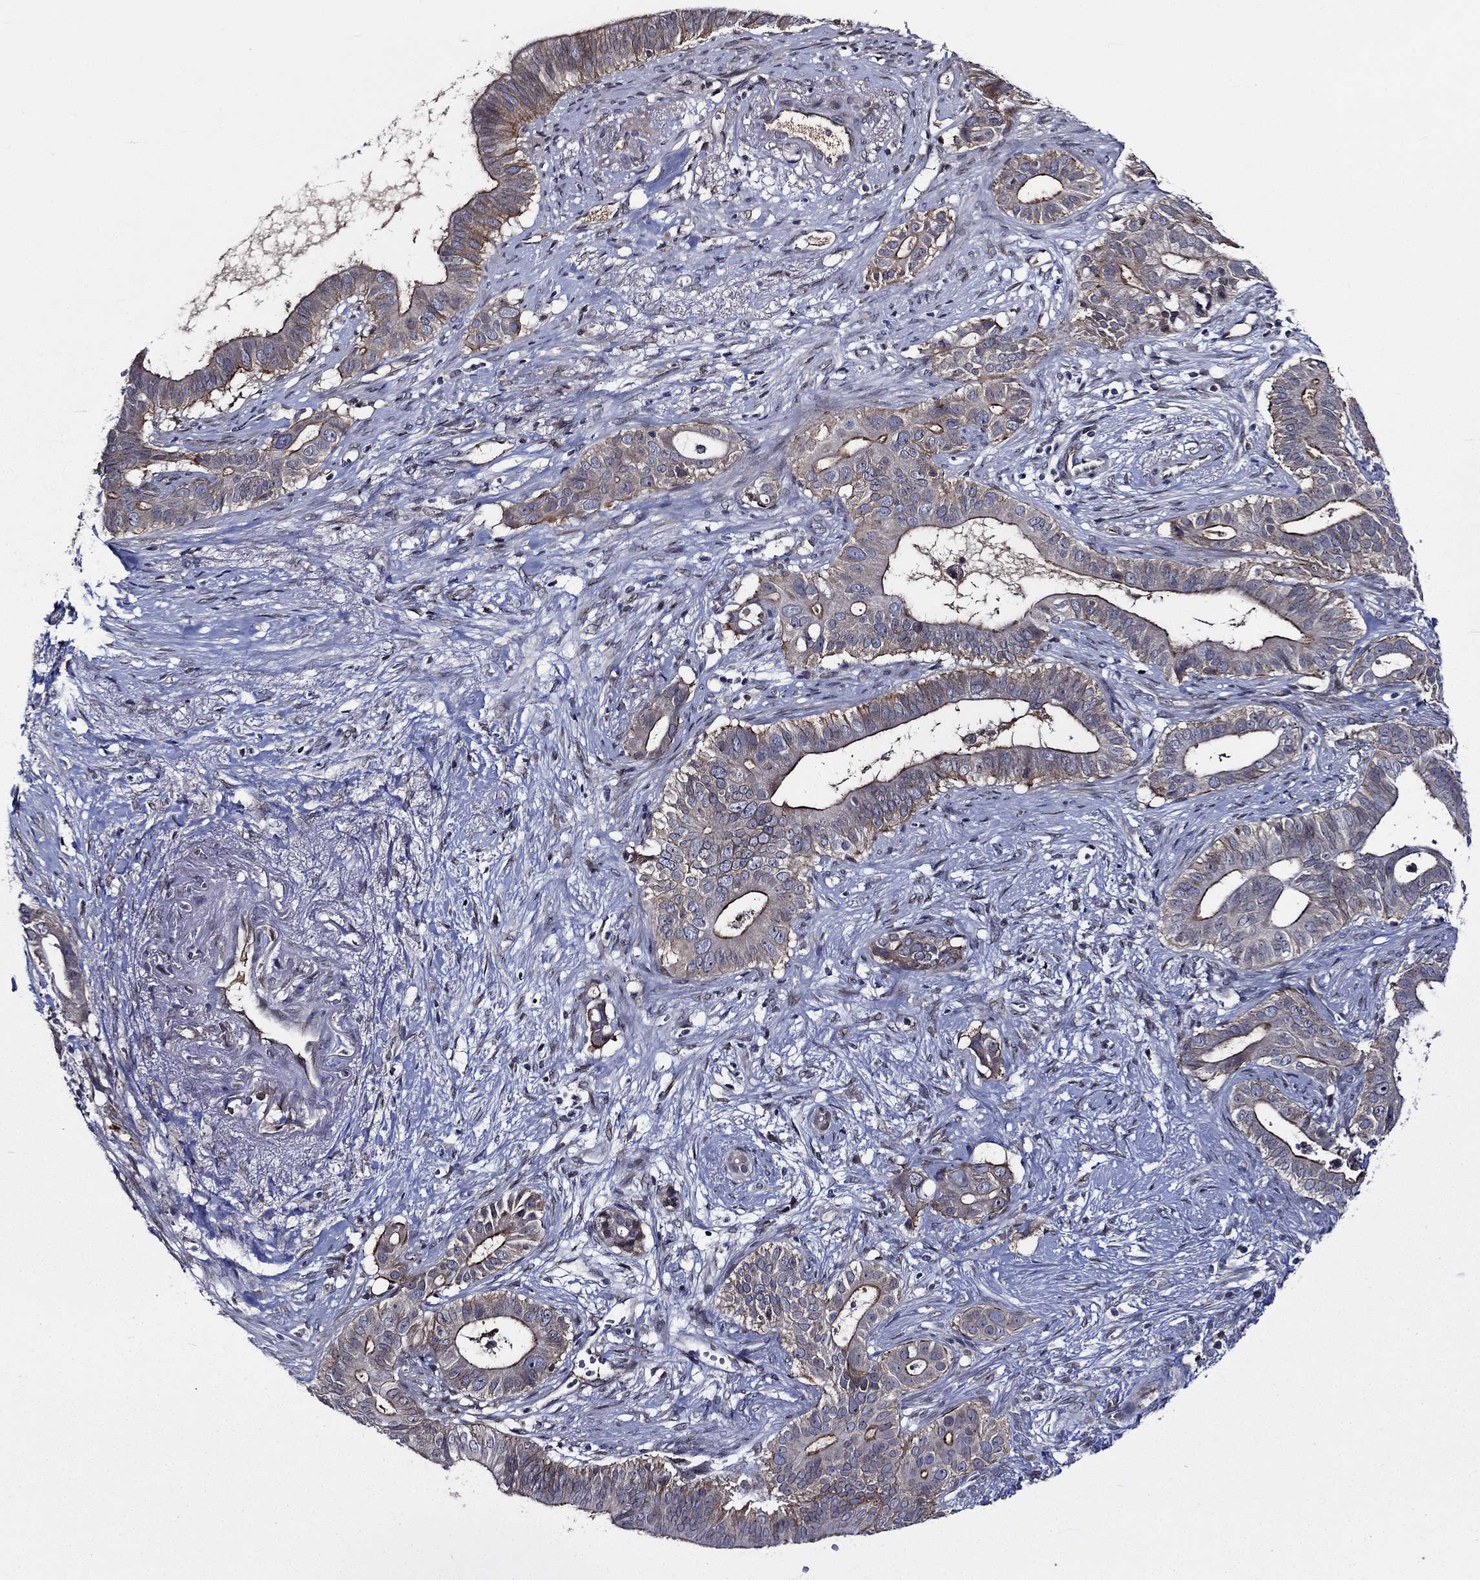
{"staining": {"intensity": "strong", "quantity": "25%-75%", "location": "cytoplasmic/membranous"}, "tissue": "pancreatic cancer", "cell_type": "Tumor cells", "image_type": "cancer", "snomed": [{"axis": "morphology", "description": "Adenocarcinoma, NOS"}, {"axis": "topography", "description": "Pancreas"}], "caption": "This is an image of immunohistochemistry staining of adenocarcinoma (pancreatic), which shows strong expression in the cytoplasmic/membranous of tumor cells.", "gene": "CETN3", "patient": {"sex": "male", "age": 61}}